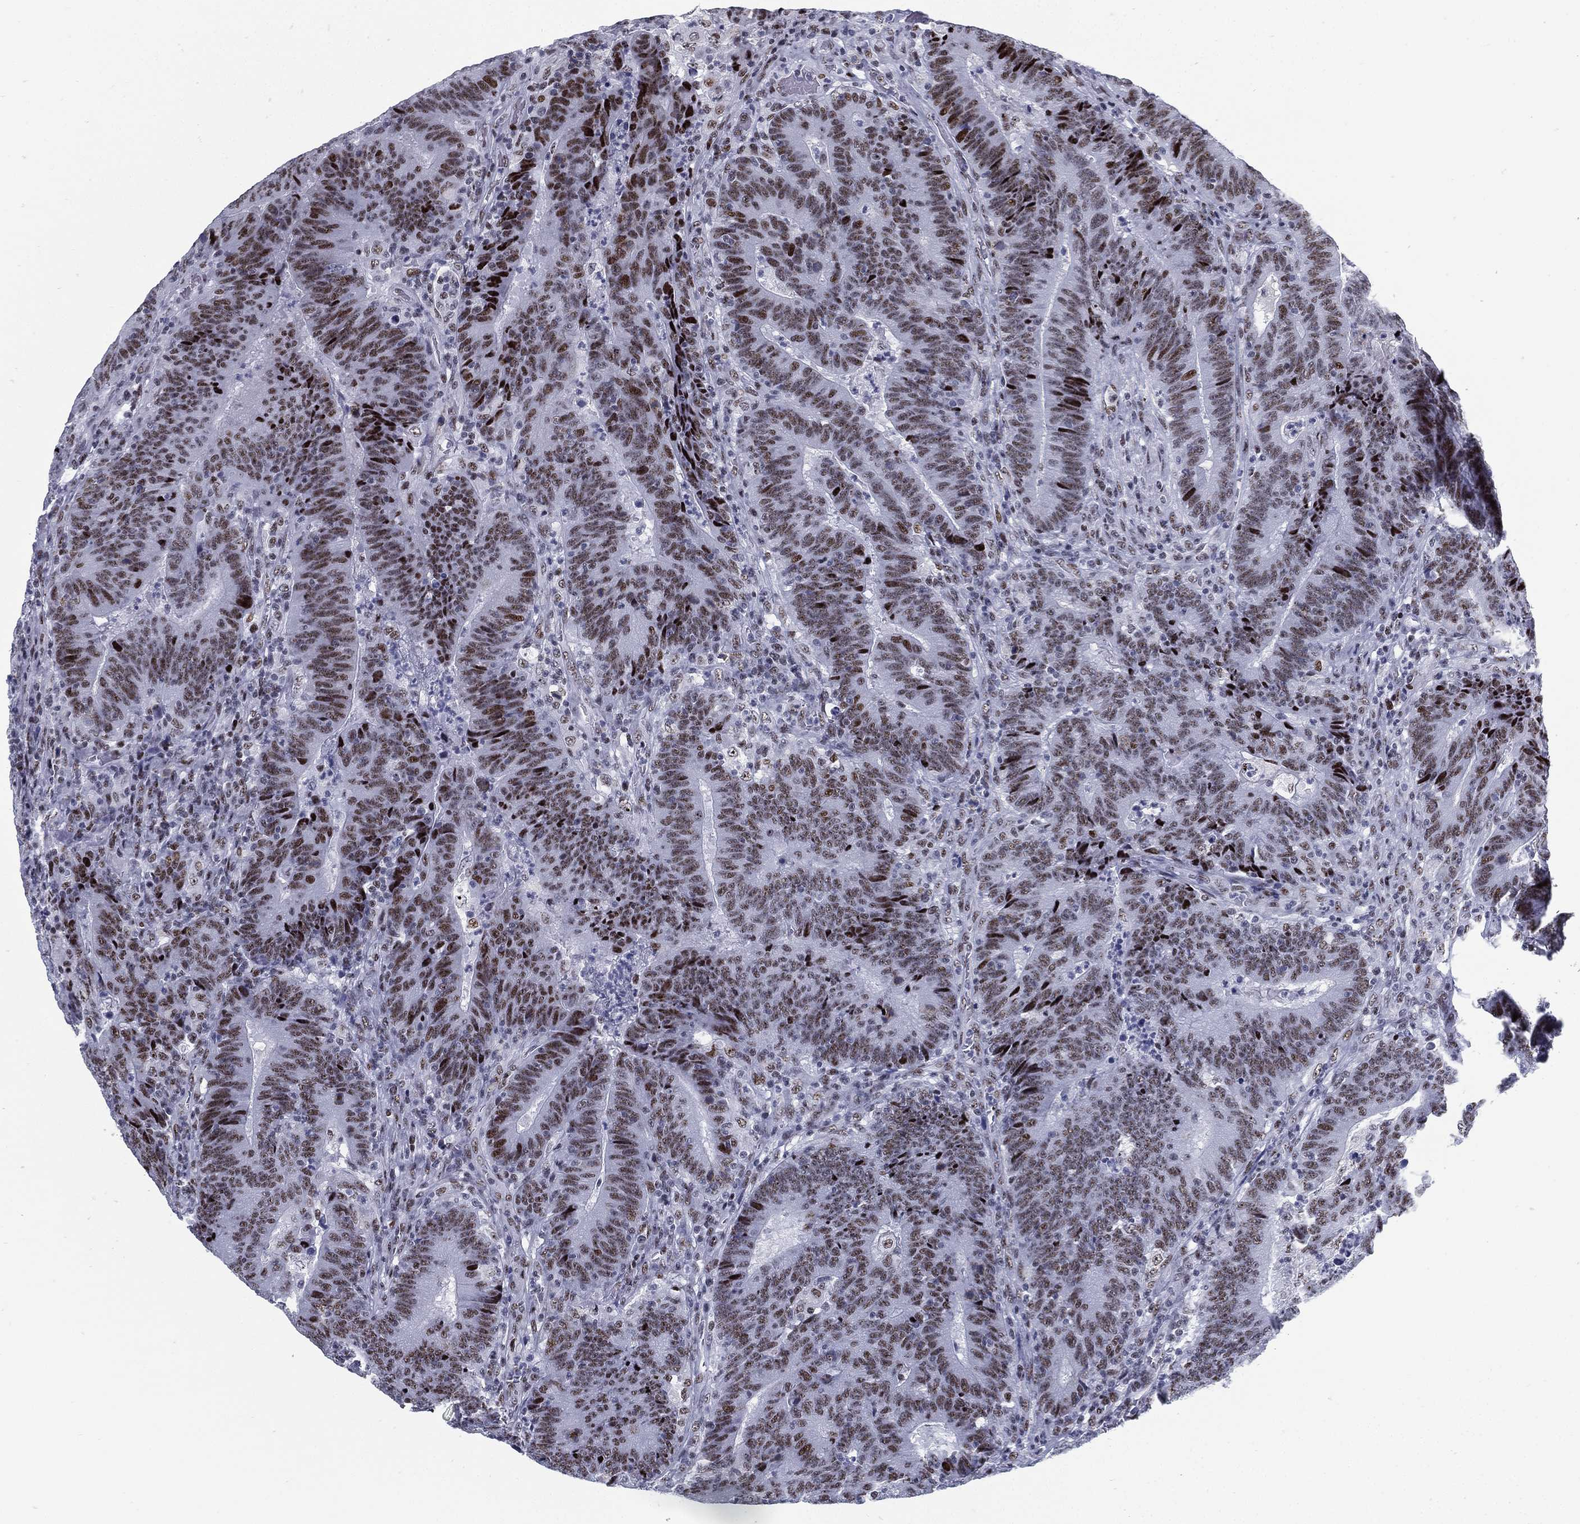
{"staining": {"intensity": "moderate", "quantity": "25%-75%", "location": "nuclear"}, "tissue": "colorectal cancer", "cell_type": "Tumor cells", "image_type": "cancer", "snomed": [{"axis": "morphology", "description": "Adenocarcinoma, NOS"}, {"axis": "topography", "description": "Colon"}], "caption": "Approximately 25%-75% of tumor cells in colorectal cancer demonstrate moderate nuclear protein staining as visualized by brown immunohistochemical staining.", "gene": "CYB561D2", "patient": {"sex": "female", "age": 75}}